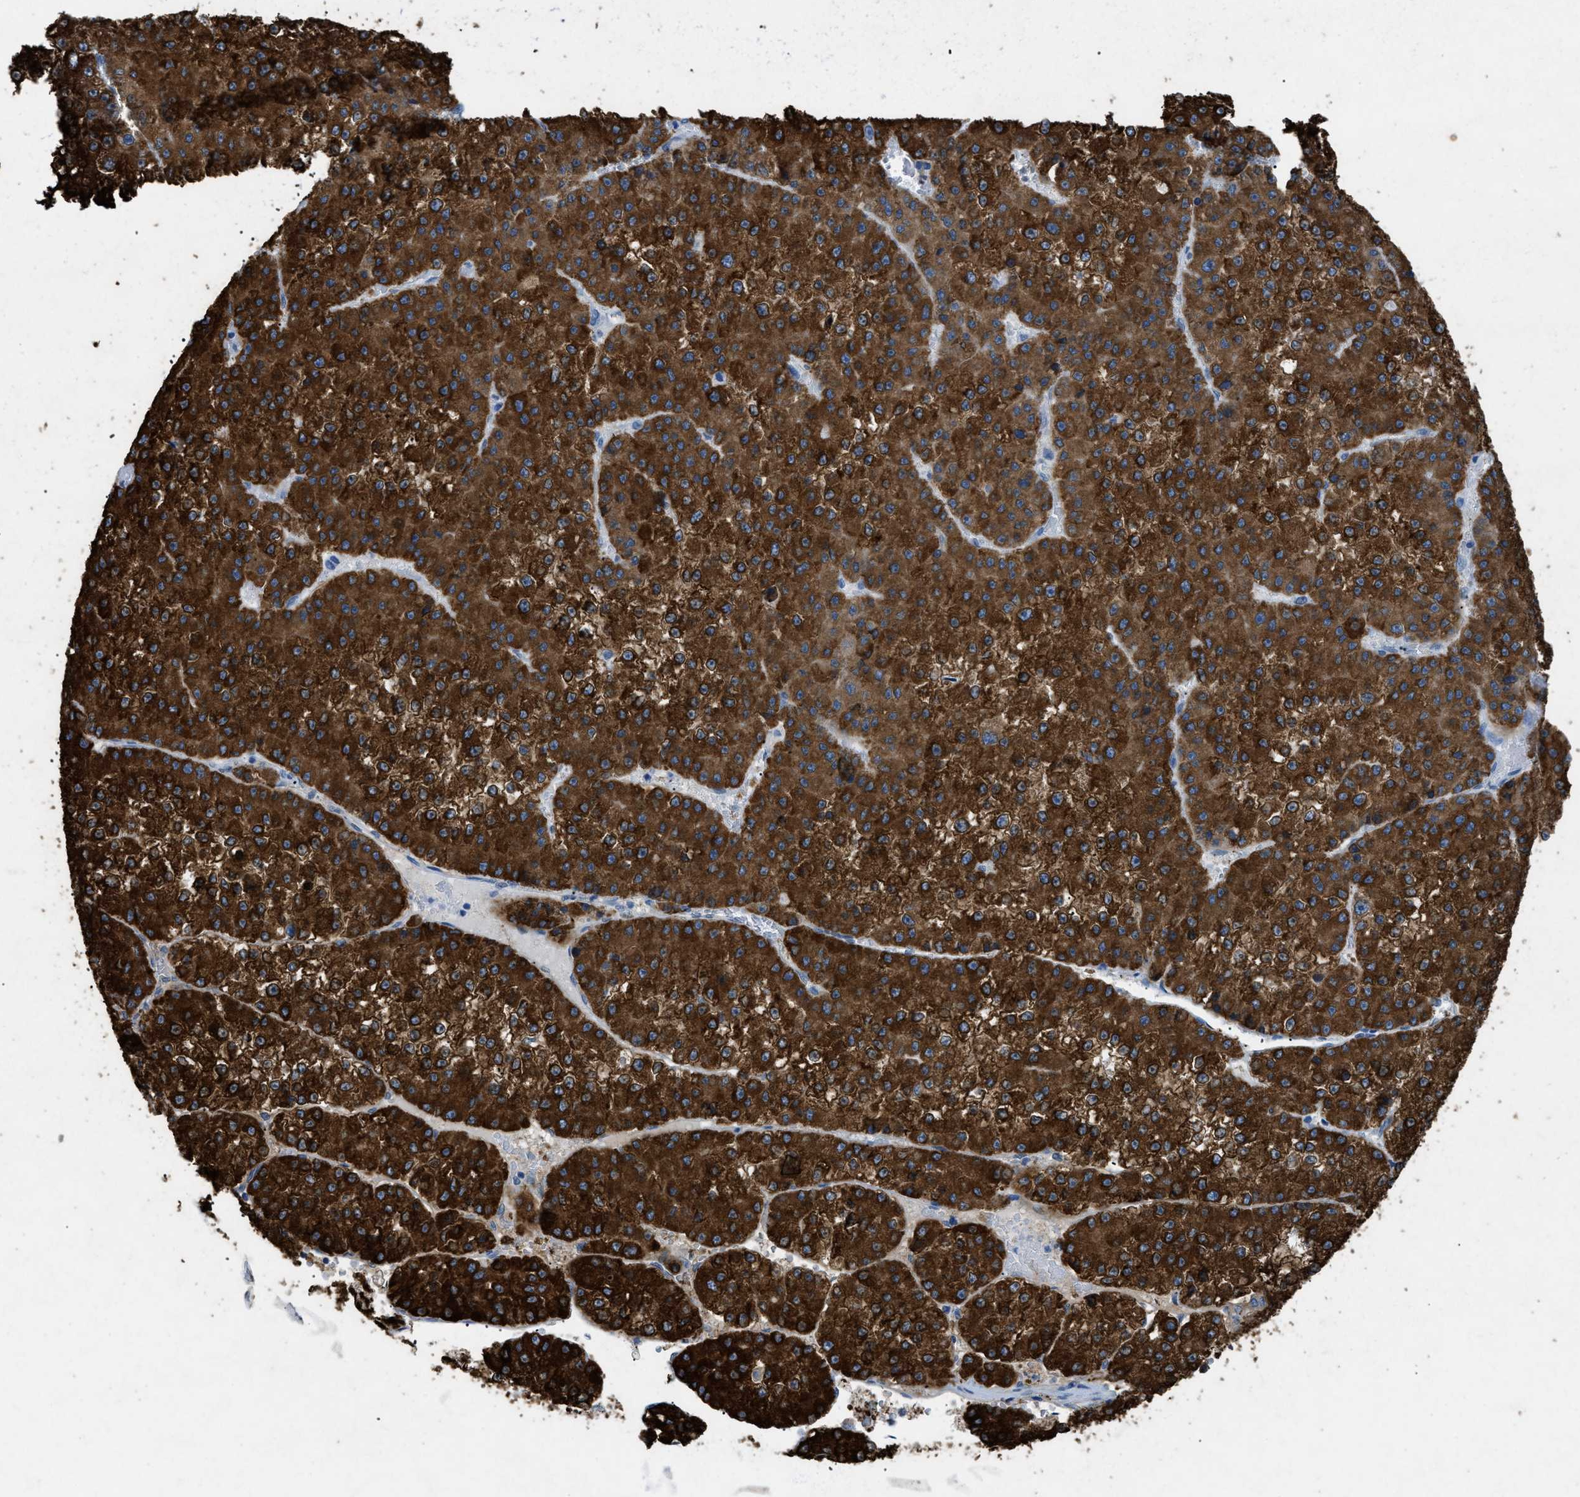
{"staining": {"intensity": "strong", "quantity": ">75%", "location": "cytoplasmic/membranous"}, "tissue": "liver cancer", "cell_type": "Tumor cells", "image_type": "cancer", "snomed": [{"axis": "morphology", "description": "Carcinoma, Hepatocellular, NOS"}, {"axis": "topography", "description": "Liver"}], "caption": "Immunohistochemical staining of liver hepatocellular carcinoma displays high levels of strong cytoplasmic/membranous staining in about >75% of tumor cells.", "gene": "TASOR", "patient": {"sex": "female", "age": 73}}